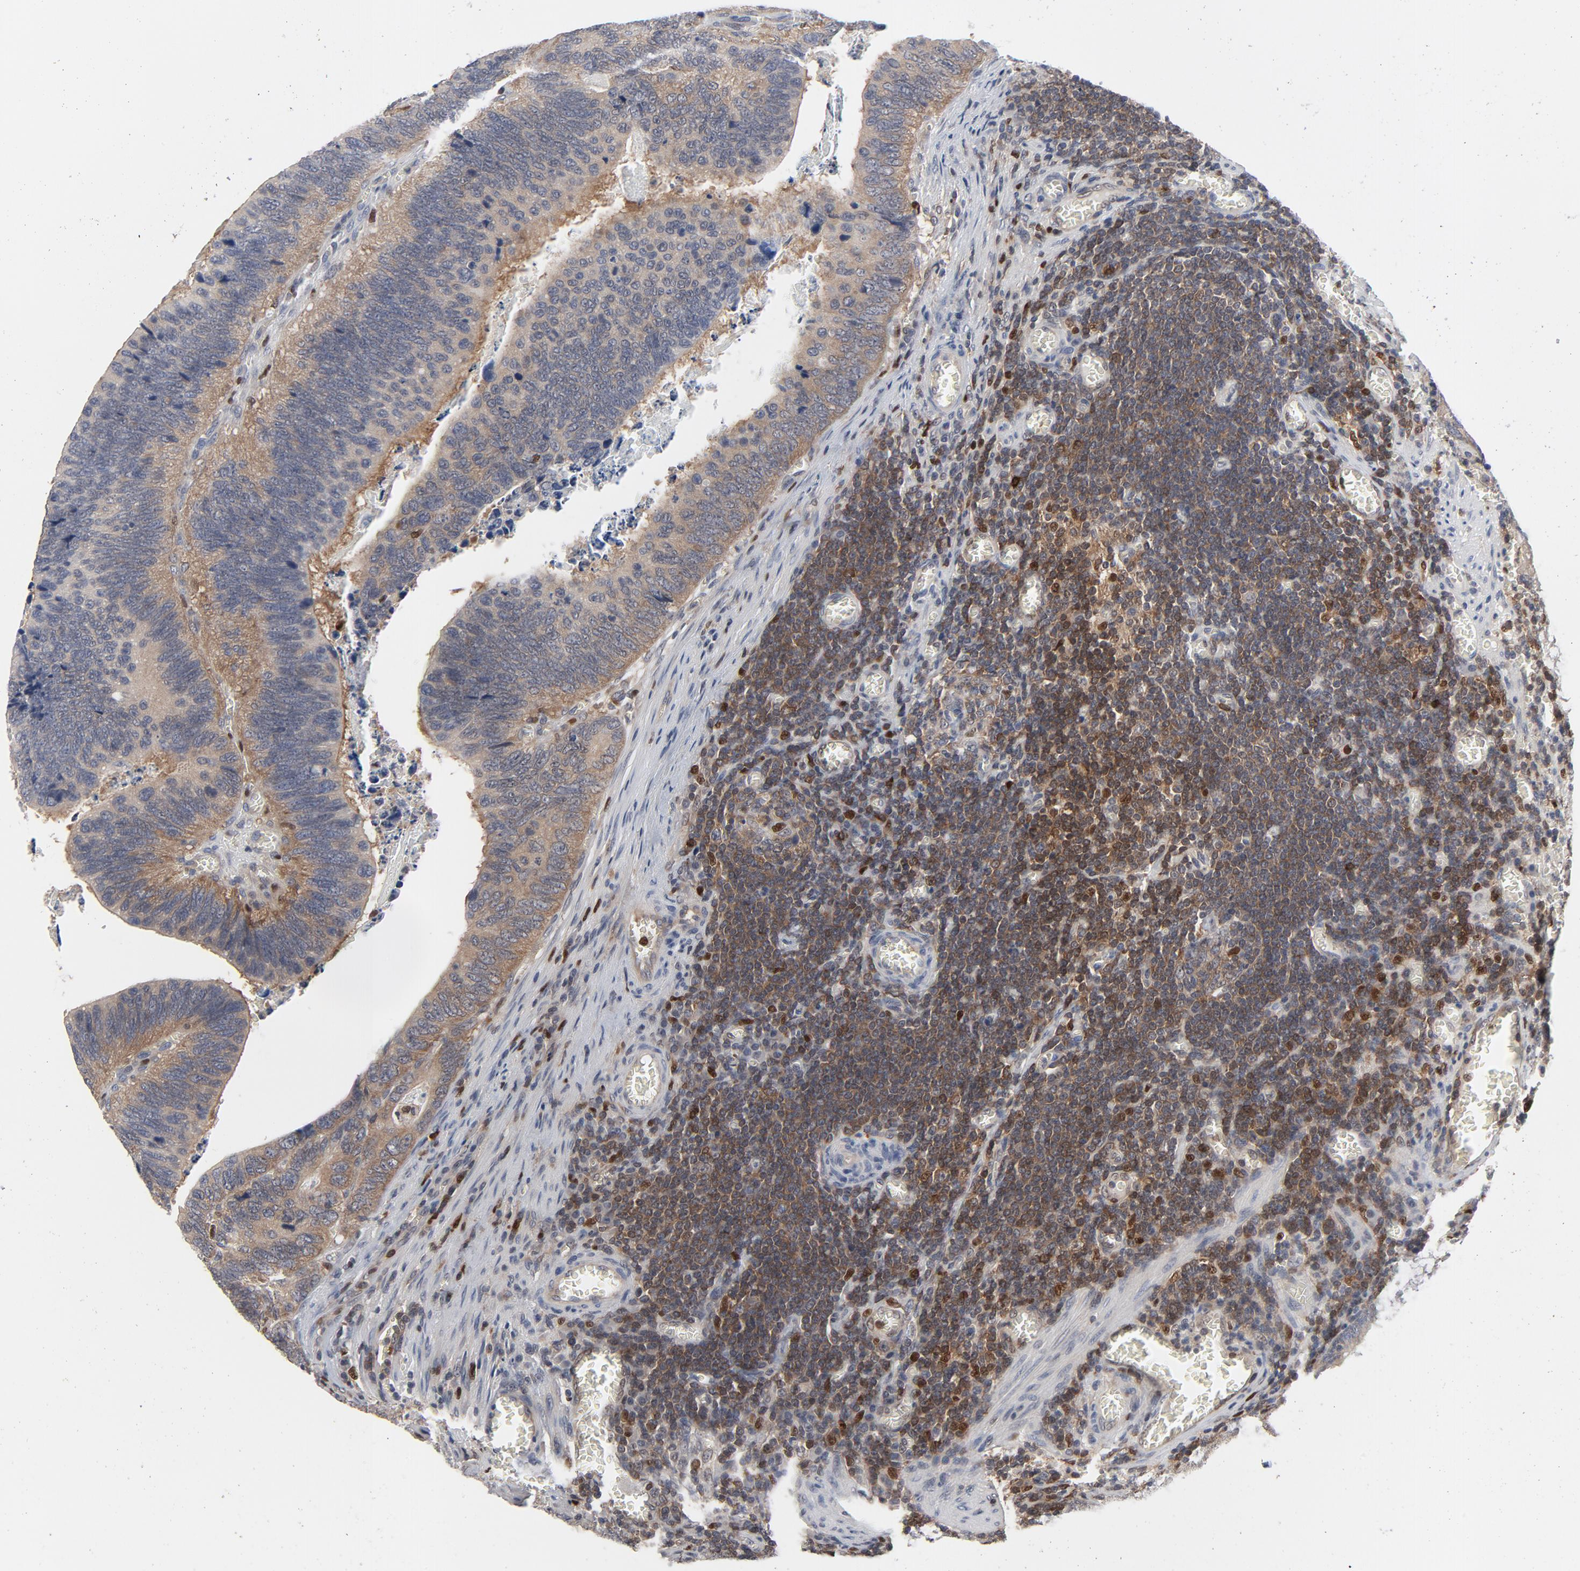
{"staining": {"intensity": "moderate", "quantity": "25%-75%", "location": "cytoplasmic/membranous"}, "tissue": "colorectal cancer", "cell_type": "Tumor cells", "image_type": "cancer", "snomed": [{"axis": "morphology", "description": "Adenocarcinoma, NOS"}, {"axis": "topography", "description": "Colon"}], "caption": "Immunohistochemistry (IHC) histopathology image of human adenocarcinoma (colorectal) stained for a protein (brown), which displays medium levels of moderate cytoplasmic/membranous staining in about 25%-75% of tumor cells.", "gene": "NFKB1", "patient": {"sex": "male", "age": 72}}